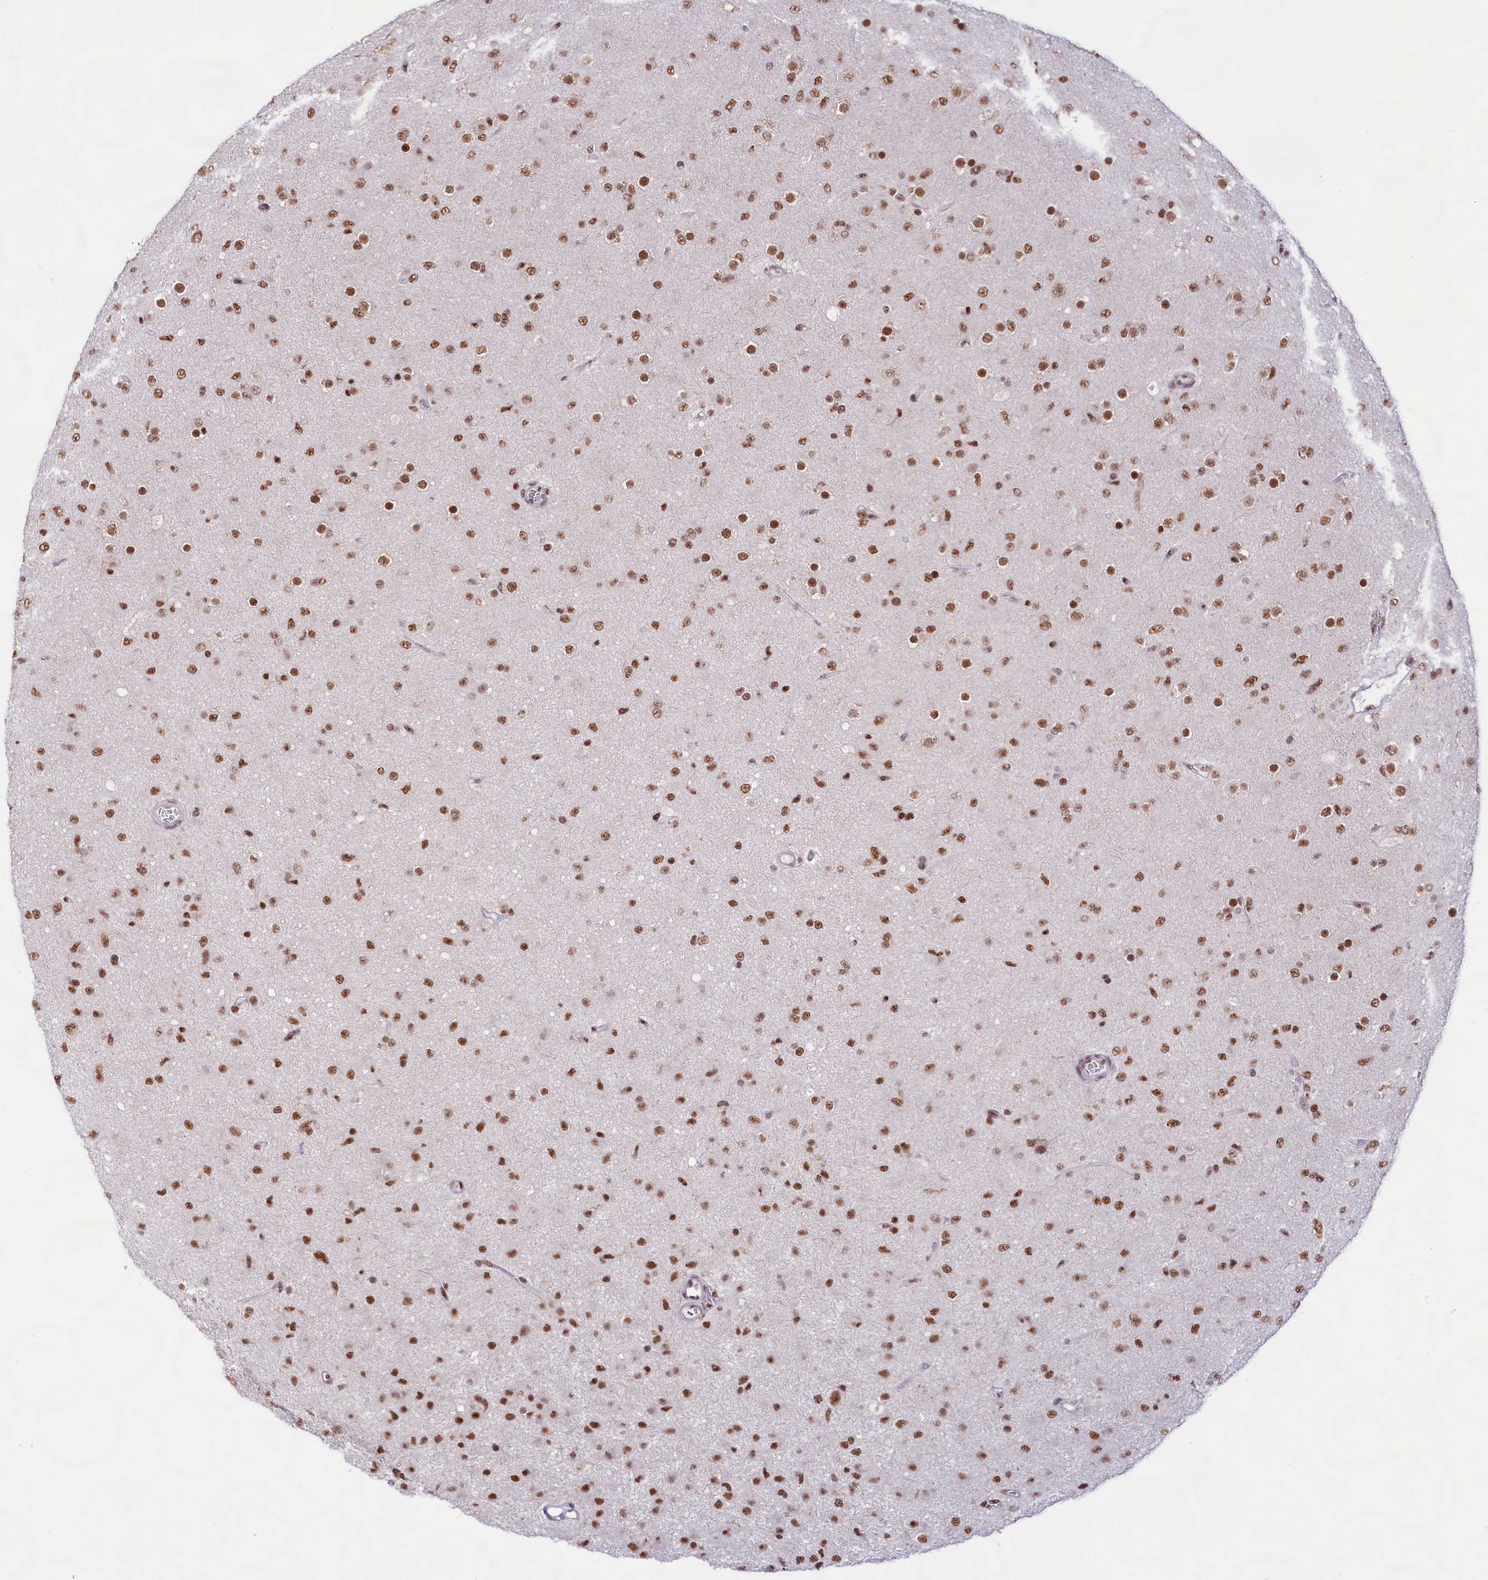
{"staining": {"intensity": "moderate", "quantity": ">75%", "location": "nuclear"}, "tissue": "glioma", "cell_type": "Tumor cells", "image_type": "cancer", "snomed": [{"axis": "morphology", "description": "Glioma, malignant, Low grade"}, {"axis": "topography", "description": "Brain"}], "caption": "Glioma stained with a brown dye demonstrates moderate nuclear positive positivity in approximately >75% of tumor cells.", "gene": "HIRA", "patient": {"sex": "male", "age": 65}}